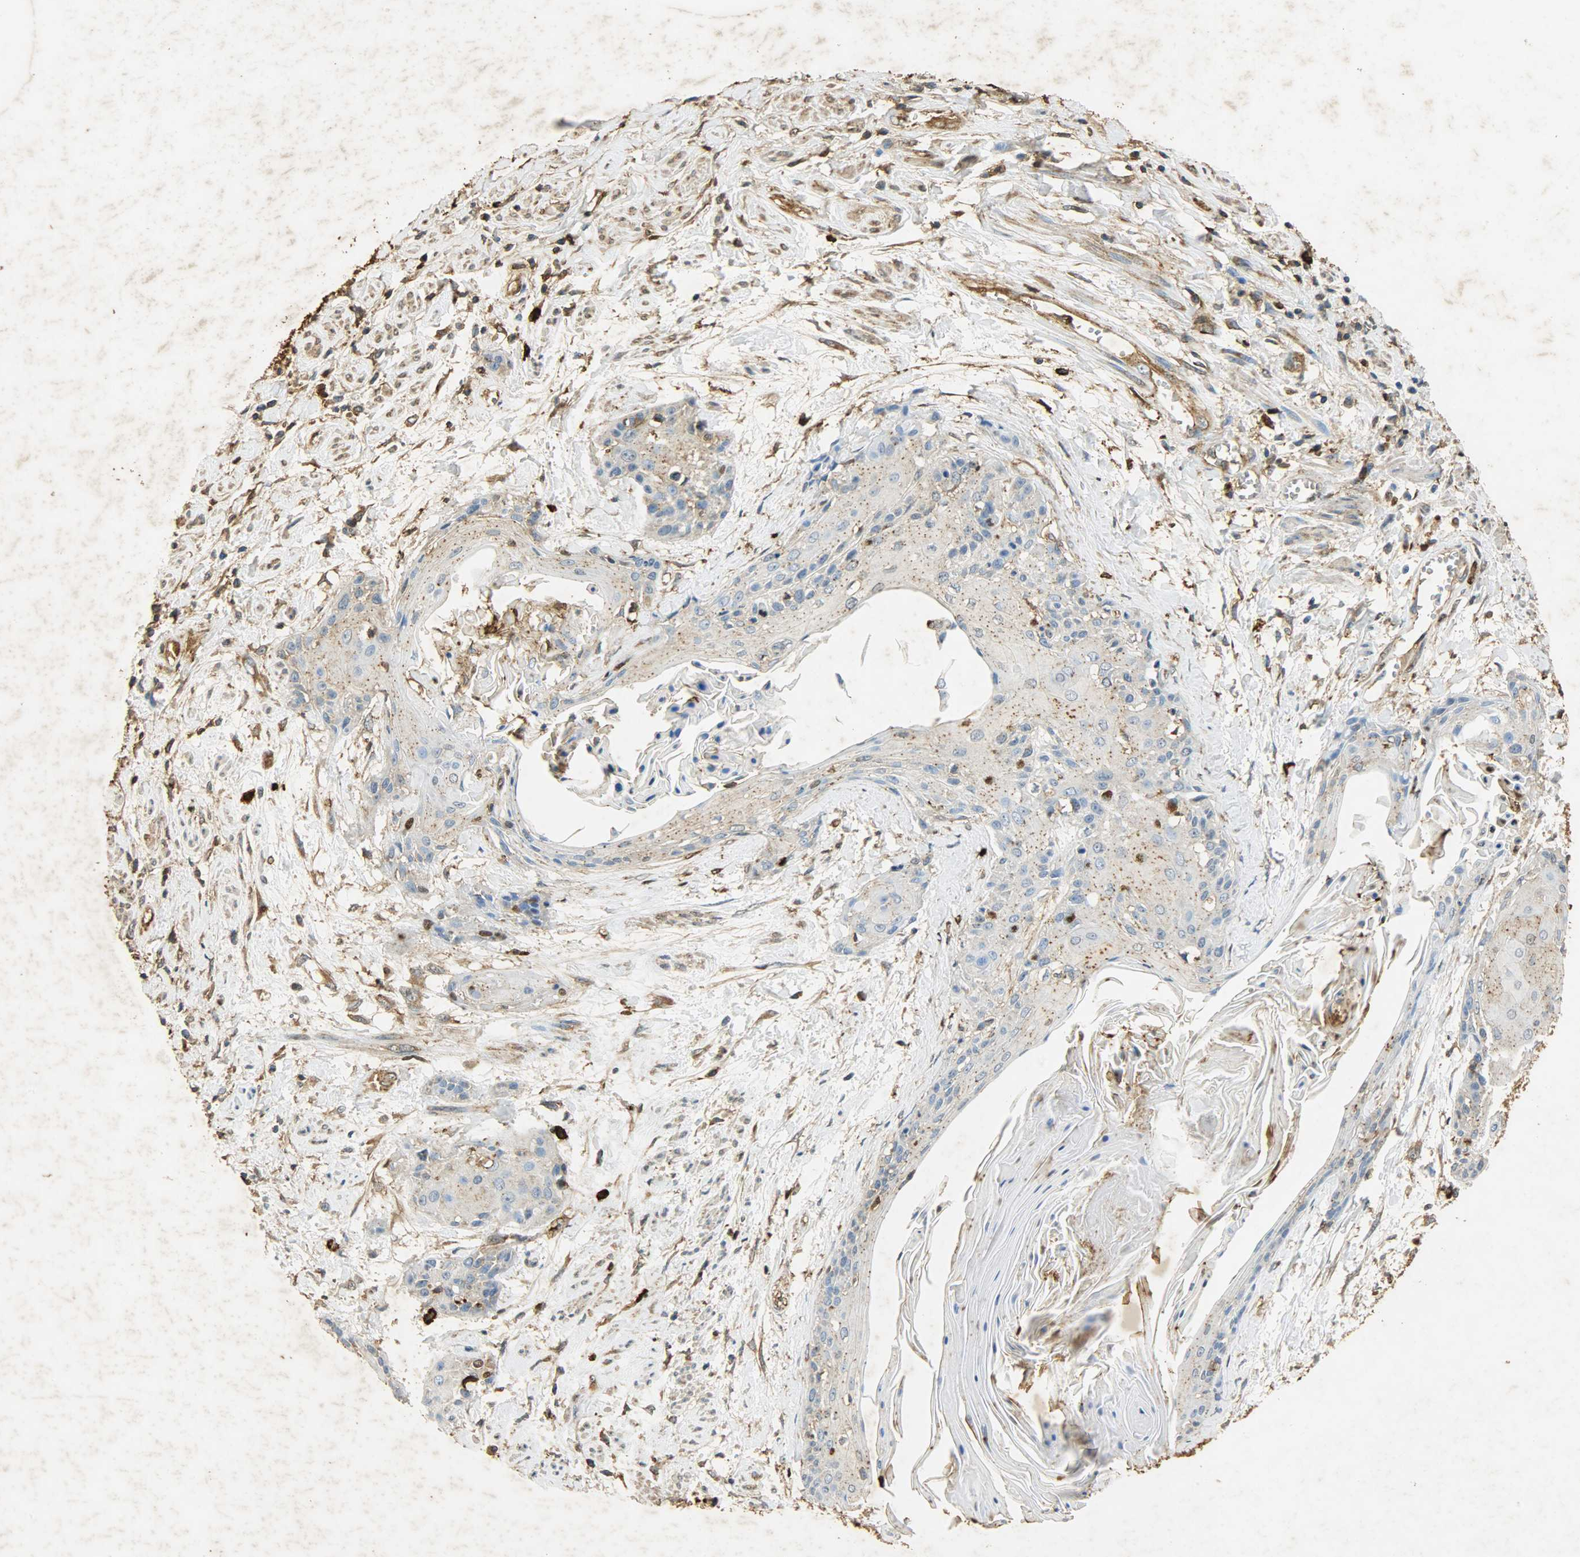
{"staining": {"intensity": "moderate", "quantity": "<25%", "location": "nuclear"}, "tissue": "cervical cancer", "cell_type": "Tumor cells", "image_type": "cancer", "snomed": [{"axis": "morphology", "description": "Squamous cell carcinoma, NOS"}, {"axis": "topography", "description": "Cervix"}], "caption": "An IHC micrograph of tumor tissue is shown. Protein staining in brown labels moderate nuclear positivity in squamous cell carcinoma (cervical) within tumor cells.", "gene": "ANXA6", "patient": {"sex": "female", "age": 57}}